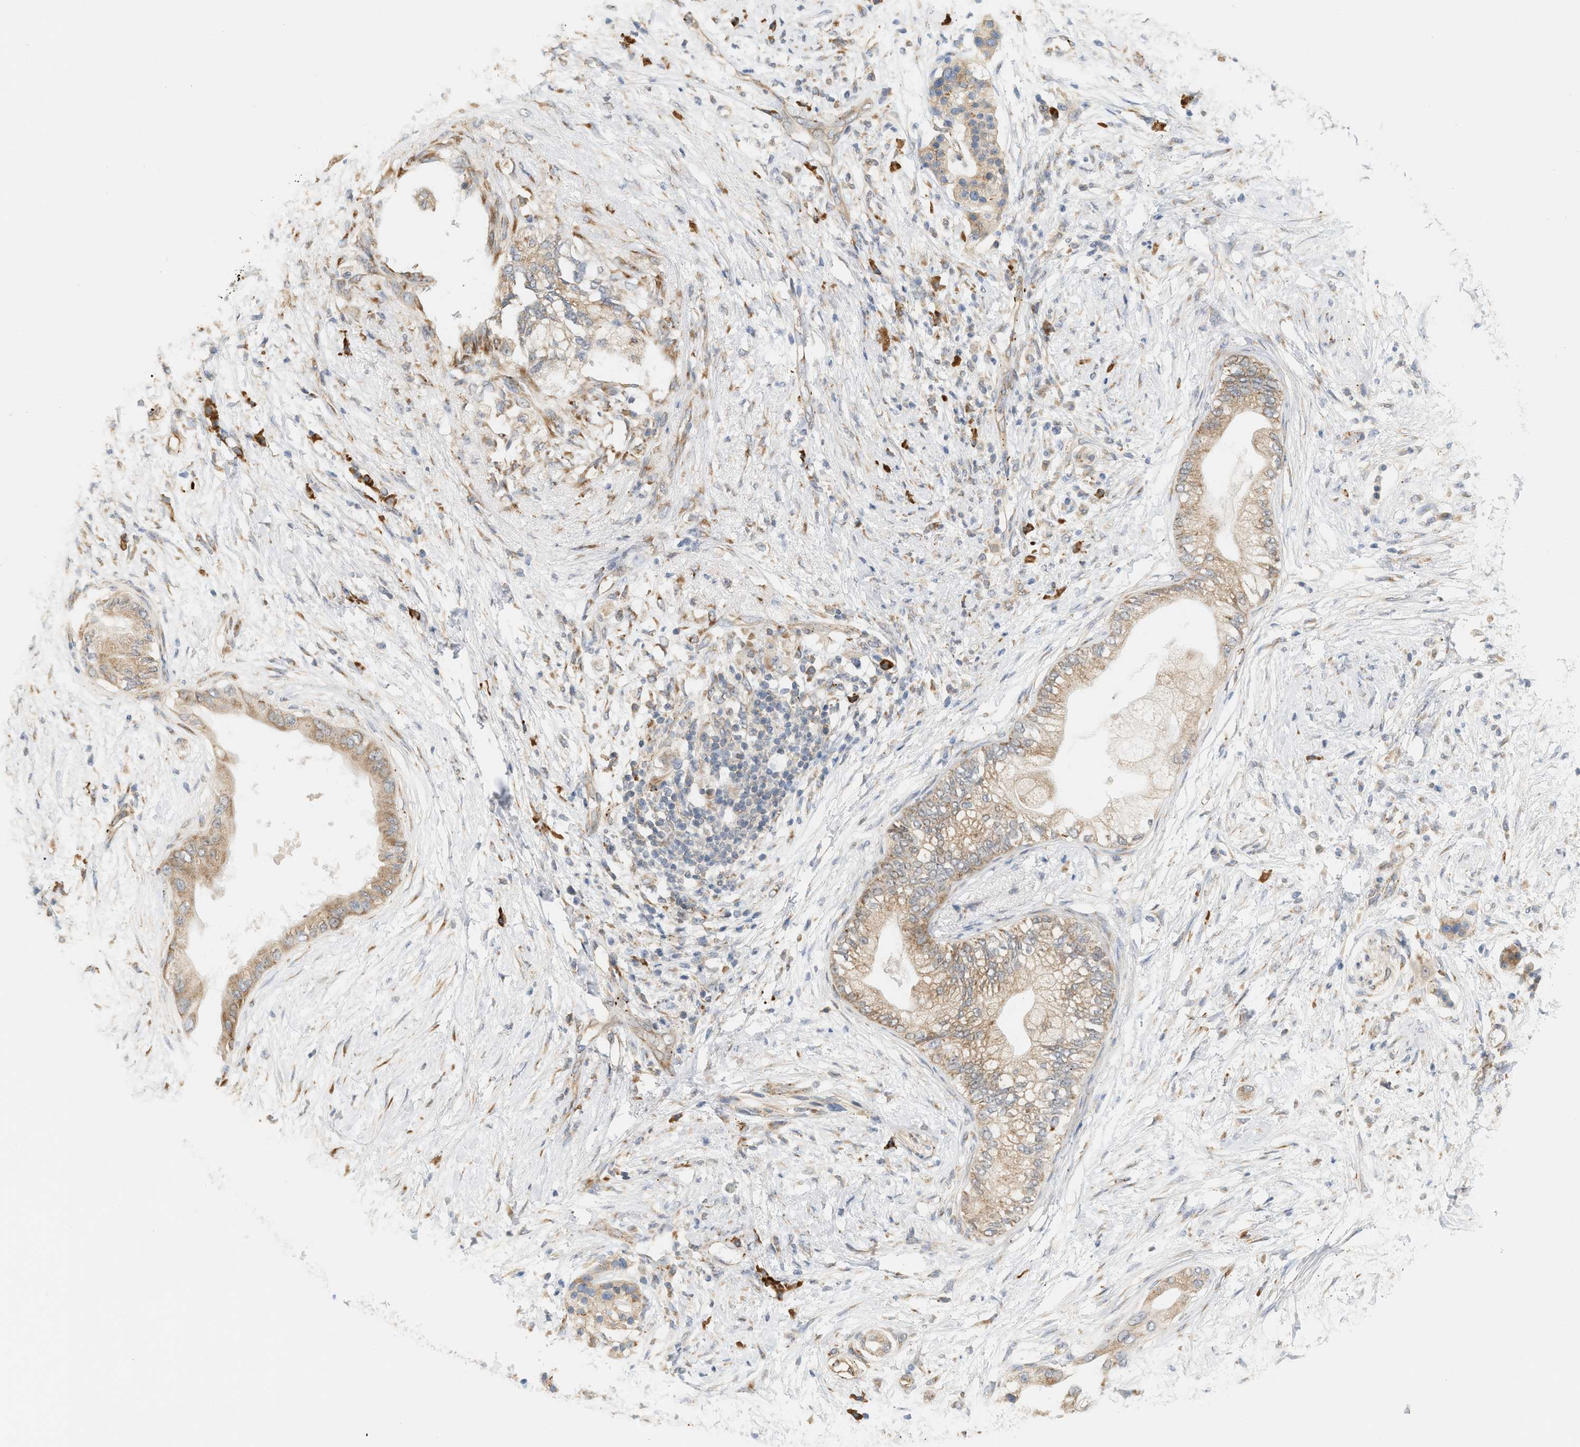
{"staining": {"intensity": "moderate", "quantity": ">75%", "location": "cytoplasmic/membranous"}, "tissue": "pancreatic cancer", "cell_type": "Tumor cells", "image_type": "cancer", "snomed": [{"axis": "morphology", "description": "Normal tissue, NOS"}, {"axis": "morphology", "description": "Adenocarcinoma, NOS"}, {"axis": "topography", "description": "Pancreas"}, {"axis": "topography", "description": "Duodenum"}], "caption": "DAB immunohistochemical staining of adenocarcinoma (pancreatic) exhibits moderate cytoplasmic/membranous protein positivity in approximately >75% of tumor cells. Immunohistochemistry (ihc) stains the protein in brown and the nuclei are stained blue.", "gene": "SVOP", "patient": {"sex": "female", "age": 60}}